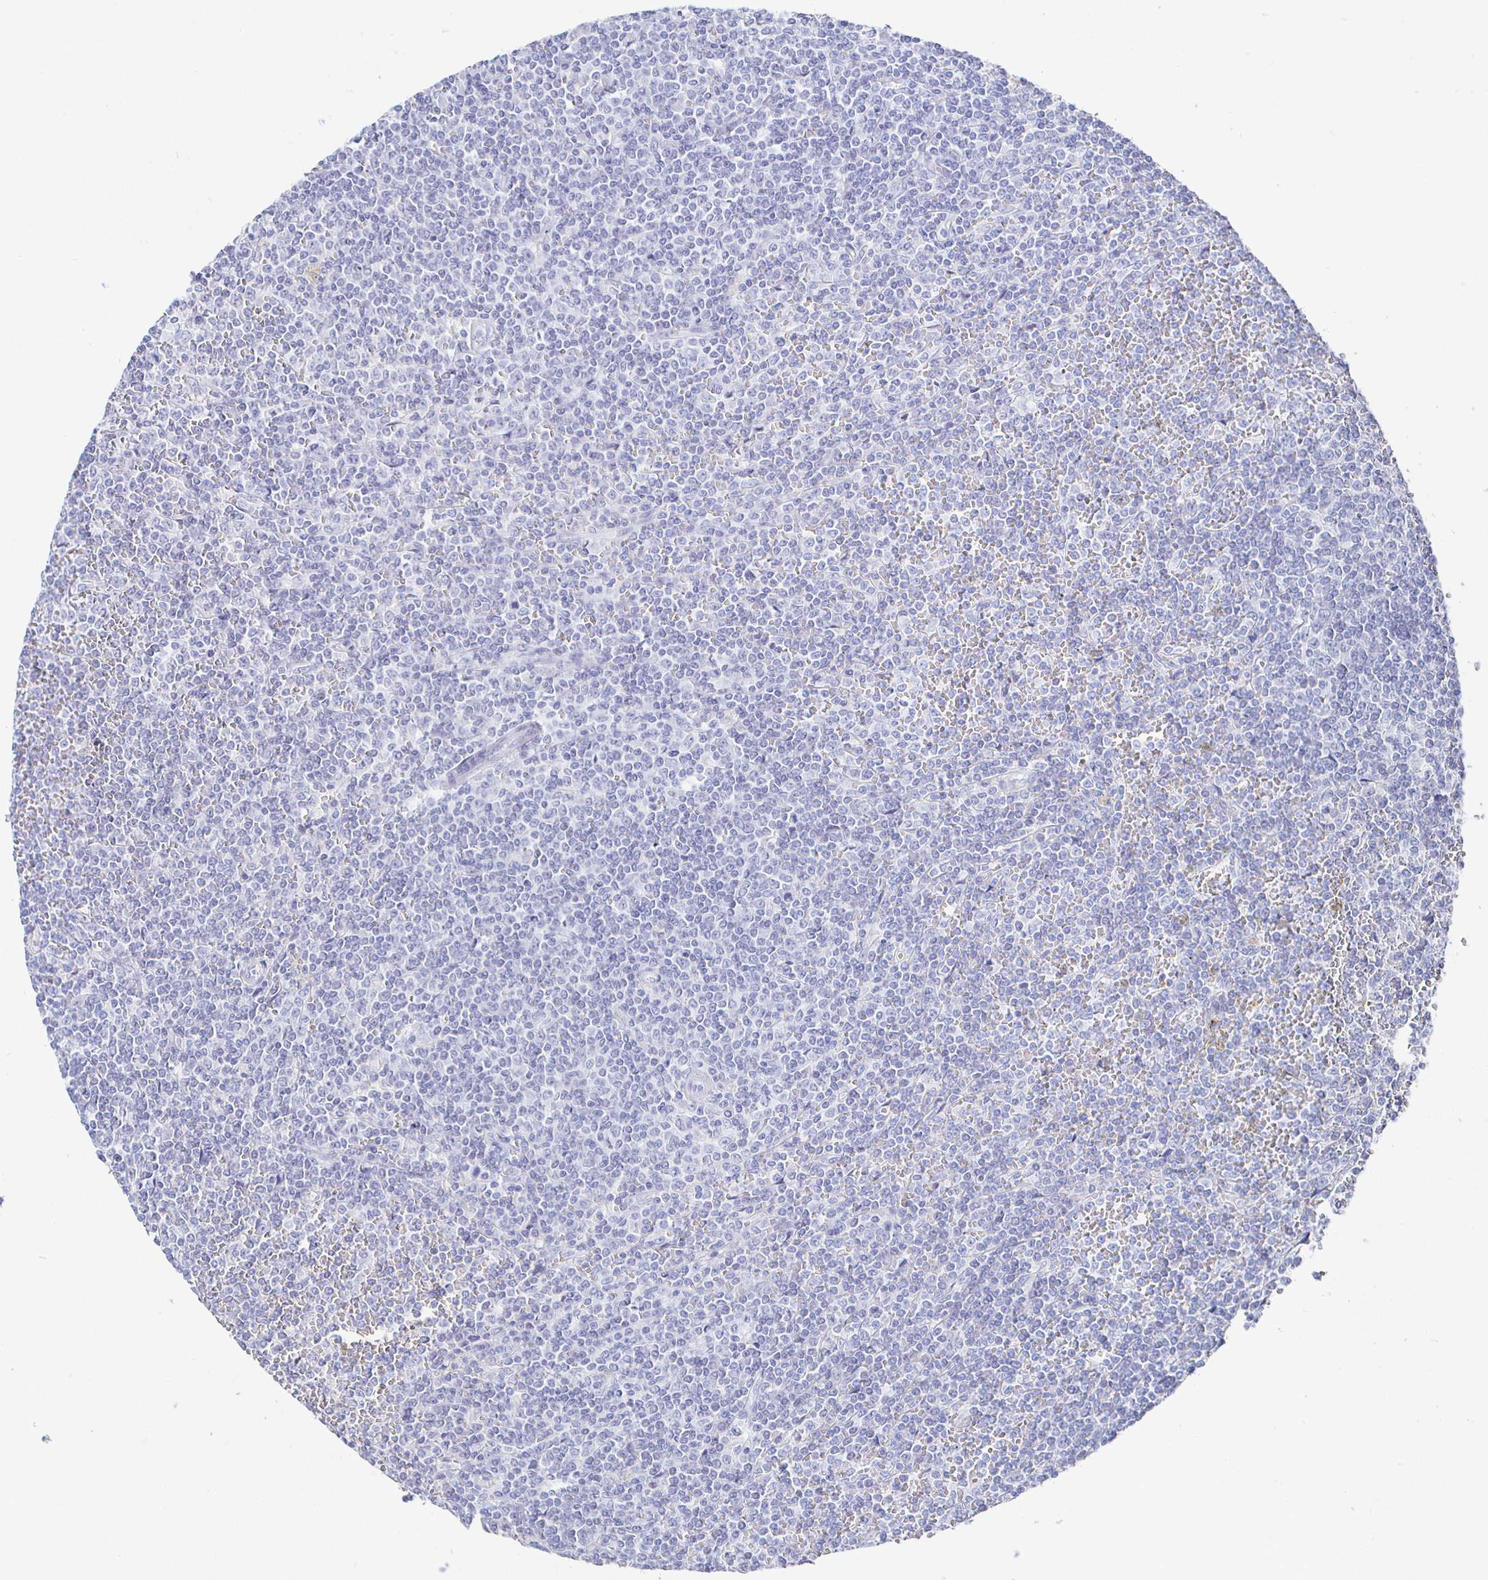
{"staining": {"intensity": "negative", "quantity": "none", "location": "none"}, "tissue": "lymphoma", "cell_type": "Tumor cells", "image_type": "cancer", "snomed": [{"axis": "morphology", "description": "Malignant lymphoma, non-Hodgkin's type, Low grade"}, {"axis": "topography", "description": "Spleen"}], "caption": "Human lymphoma stained for a protein using immunohistochemistry exhibits no positivity in tumor cells.", "gene": "CLCA1", "patient": {"sex": "female", "age": 19}}